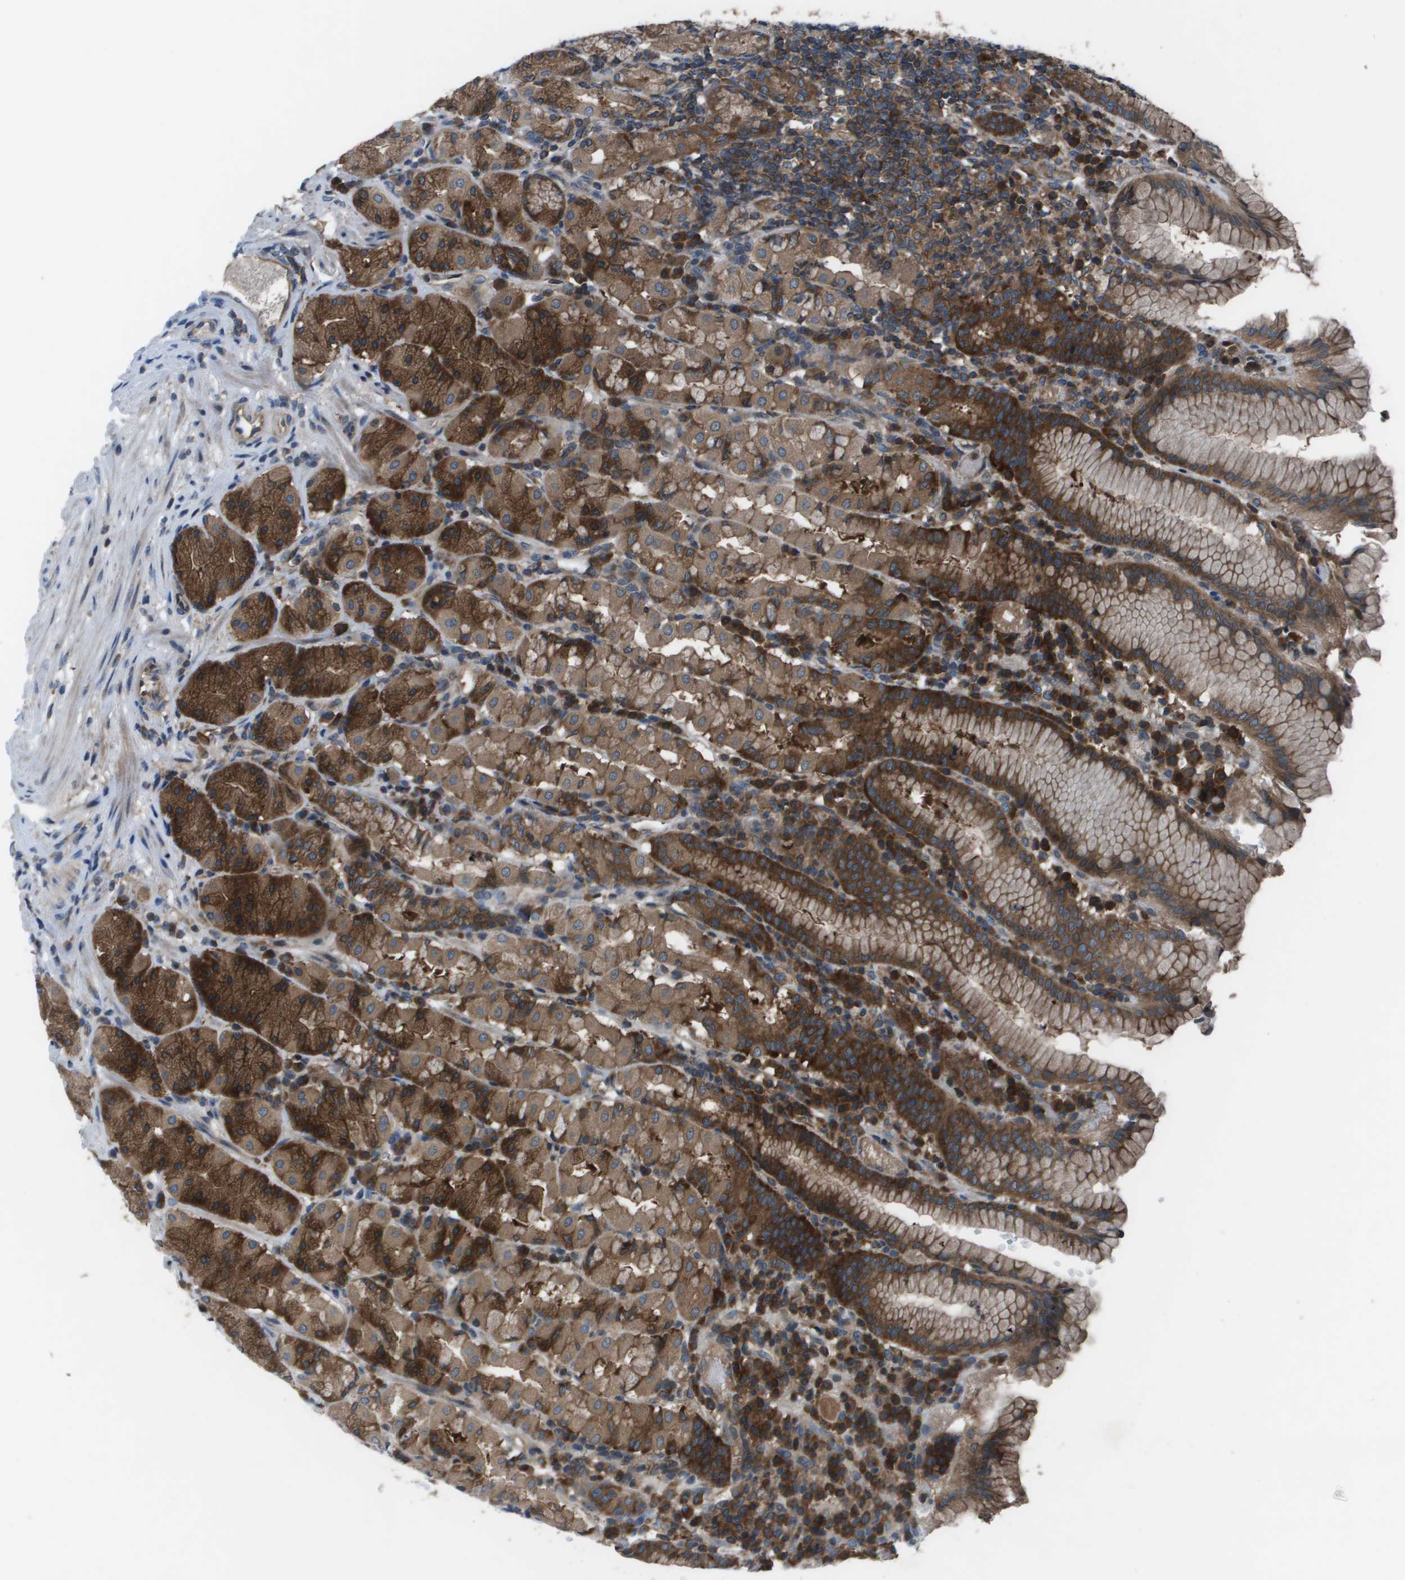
{"staining": {"intensity": "strong", "quantity": ">75%", "location": "cytoplasmic/membranous"}, "tissue": "stomach", "cell_type": "Glandular cells", "image_type": "normal", "snomed": [{"axis": "morphology", "description": "Normal tissue, NOS"}, {"axis": "topography", "description": "Stomach"}, {"axis": "topography", "description": "Stomach, lower"}], "caption": "This is a micrograph of immunohistochemistry (IHC) staining of normal stomach, which shows strong expression in the cytoplasmic/membranous of glandular cells.", "gene": "EIF3B", "patient": {"sex": "female", "age": 56}}